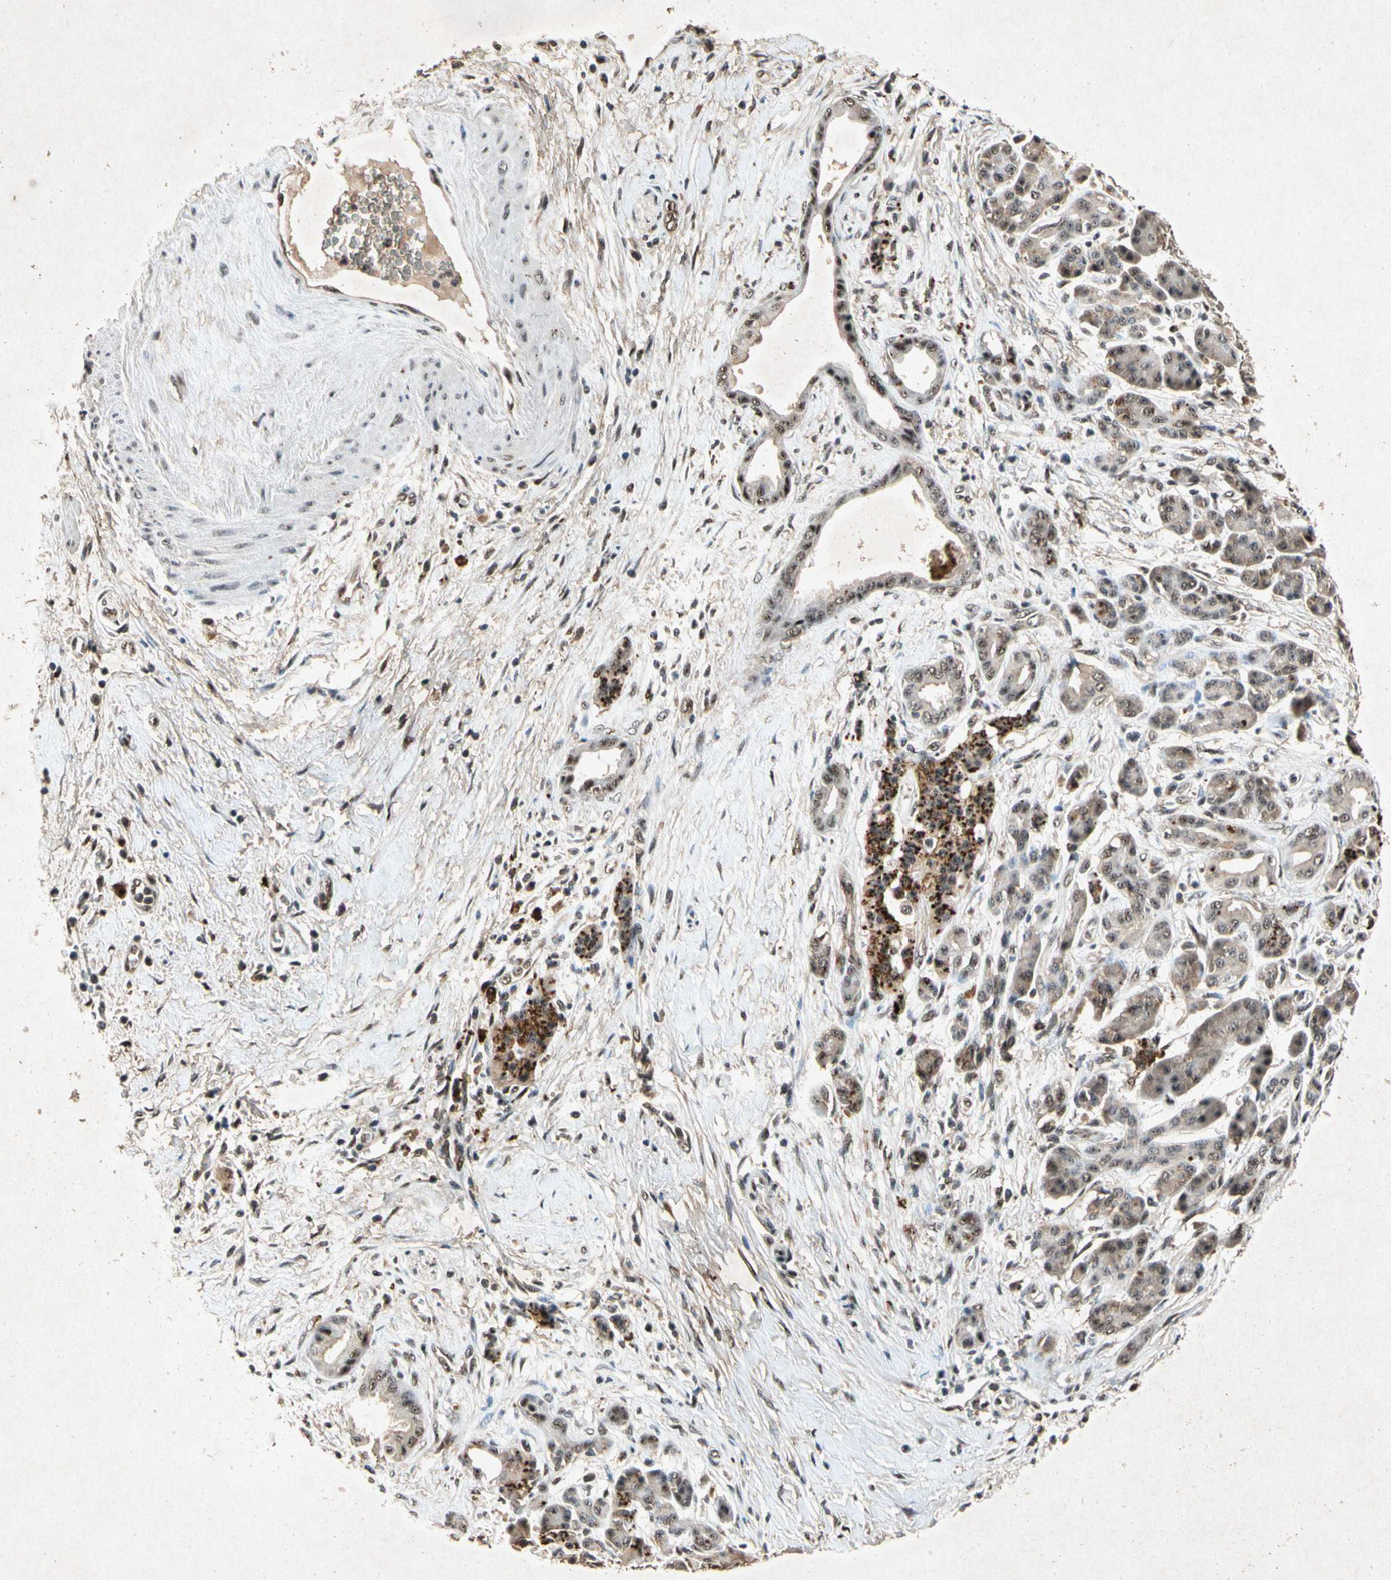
{"staining": {"intensity": "moderate", "quantity": "25%-75%", "location": "cytoplasmic/membranous,nuclear"}, "tissue": "pancreatic cancer", "cell_type": "Tumor cells", "image_type": "cancer", "snomed": [{"axis": "morphology", "description": "Adenocarcinoma, NOS"}, {"axis": "topography", "description": "Pancreas"}], "caption": "Protein expression analysis of human pancreatic adenocarcinoma reveals moderate cytoplasmic/membranous and nuclear expression in about 25%-75% of tumor cells.", "gene": "PML", "patient": {"sex": "male", "age": 59}}